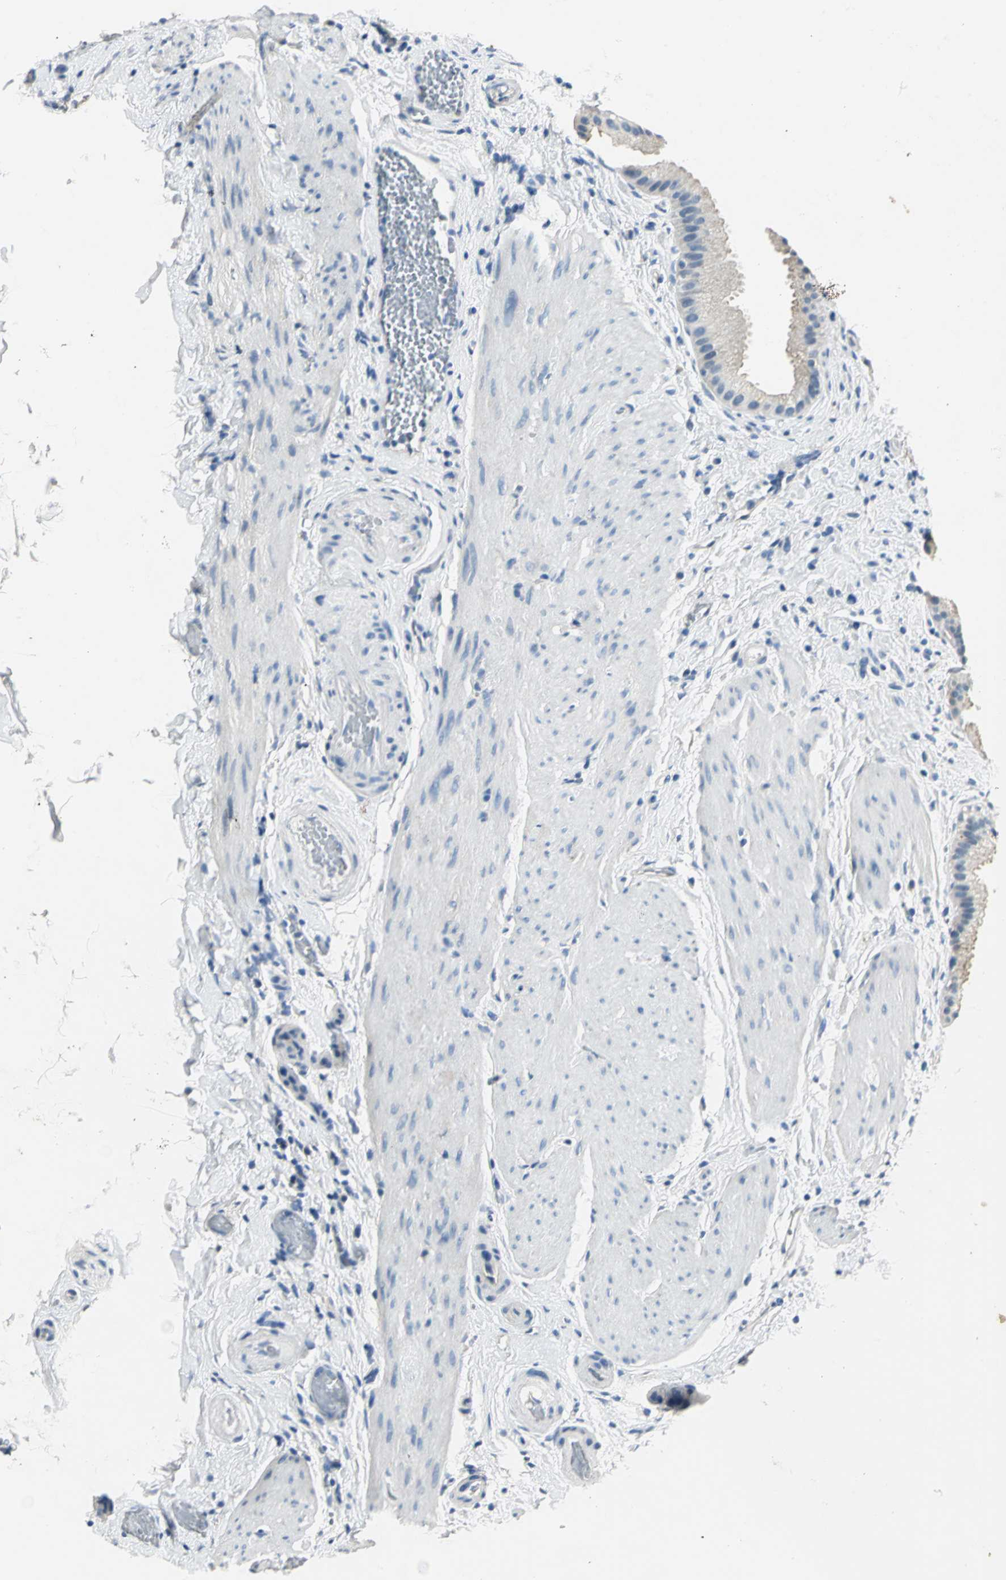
{"staining": {"intensity": "weak", "quantity": "25%-75%", "location": "cytoplasmic/membranous"}, "tissue": "gallbladder", "cell_type": "Glandular cells", "image_type": "normal", "snomed": [{"axis": "morphology", "description": "Normal tissue, NOS"}, {"axis": "topography", "description": "Gallbladder"}], "caption": "The histopathology image displays staining of normal gallbladder, revealing weak cytoplasmic/membranous protein staining (brown color) within glandular cells. The staining is performed using DAB brown chromogen to label protein expression. The nuclei are counter-stained blue using hematoxylin.", "gene": "RIPOR1", "patient": {"sex": "female", "age": 63}}